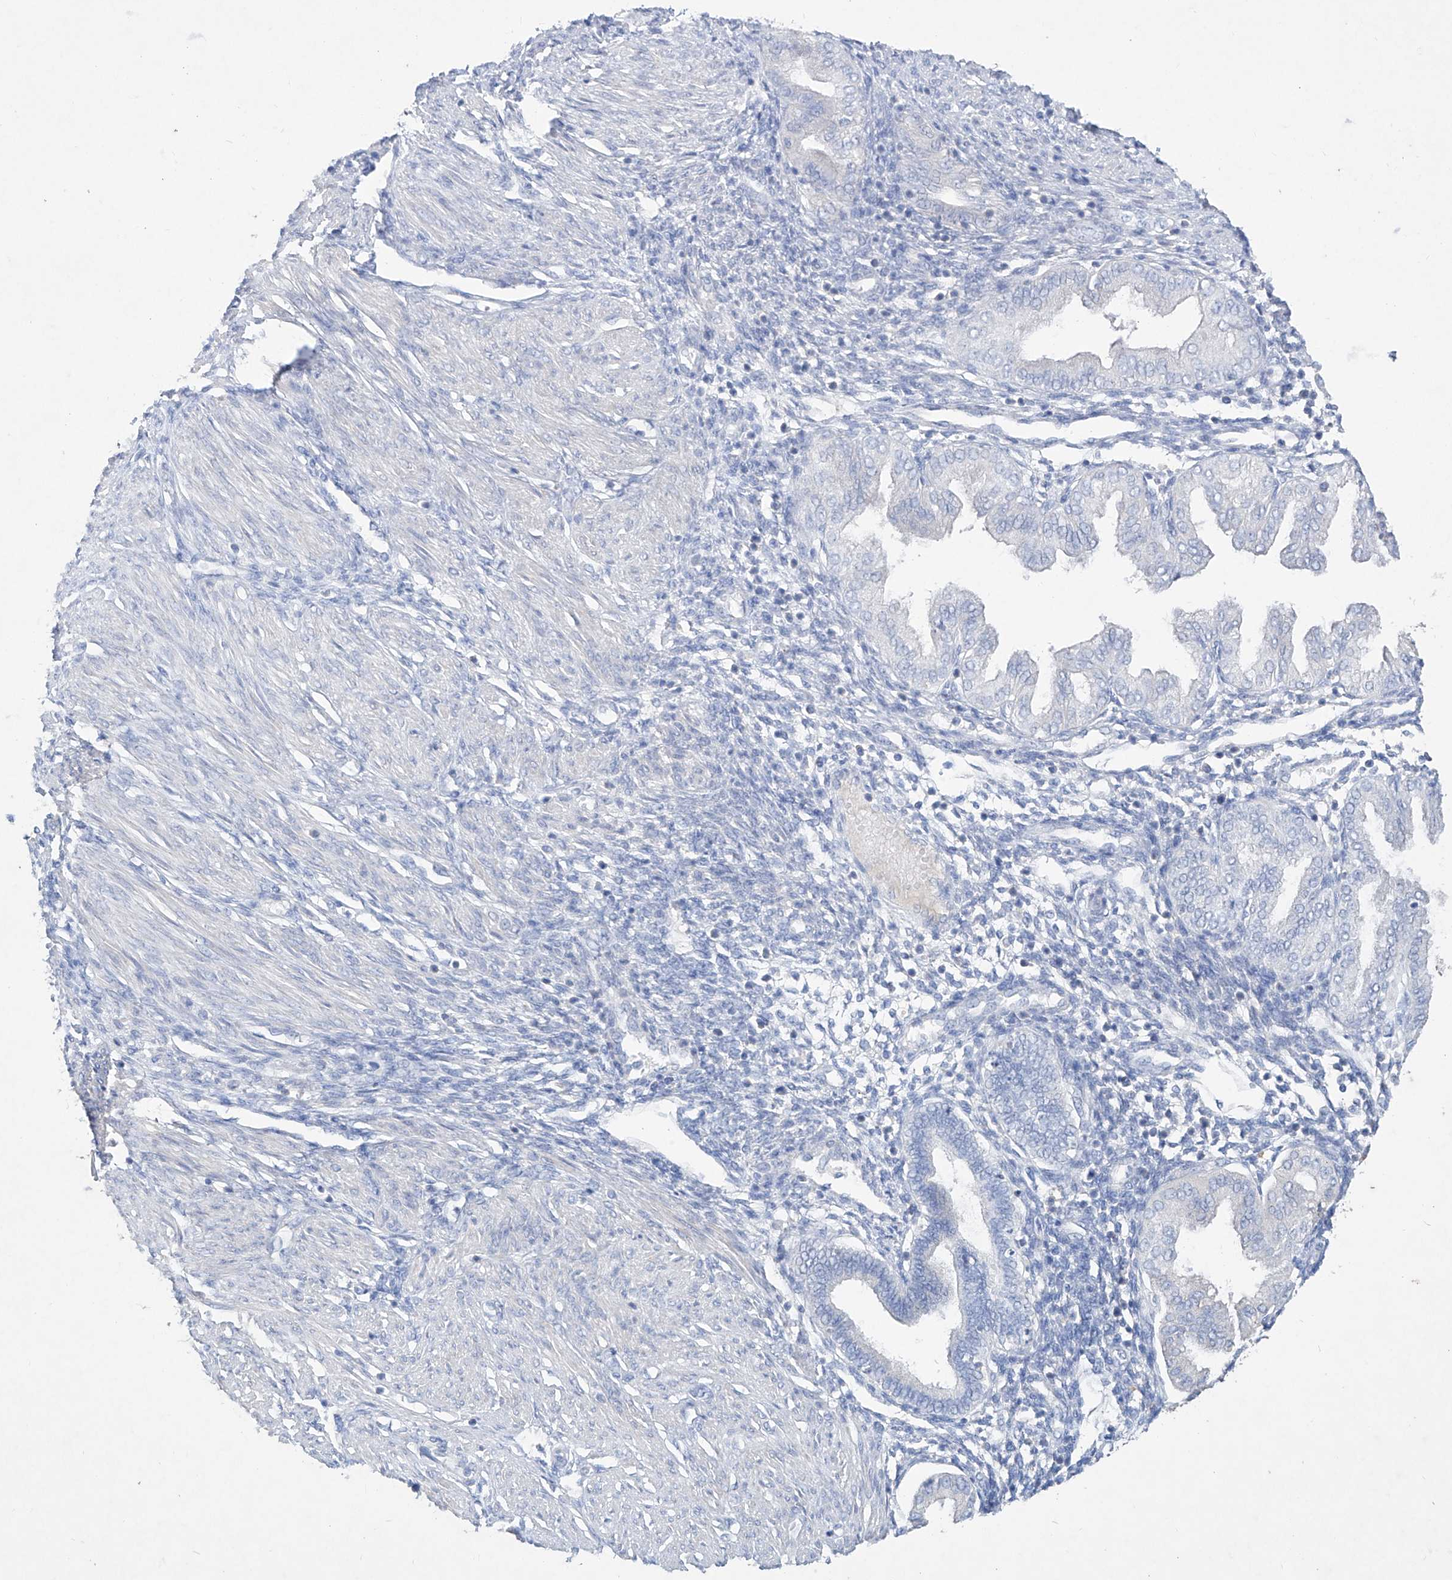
{"staining": {"intensity": "negative", "quantity": "none", "location": "none"}, "tissue": "endometrium", "cell_type": "Cells in endometrial stroma", "image_type": "normal", "snomed": [{"axis": "morphology", "description": "Normal tissue, NOS"}, {"axis": "topography", "description": "Endometrium"}], "caption": "Human endometrium stained for a protein using IHC exhibits no staining in cells in endometrial stroma.", "gene": "ASNS", "patient": {"sex": "female", "age": 53}}